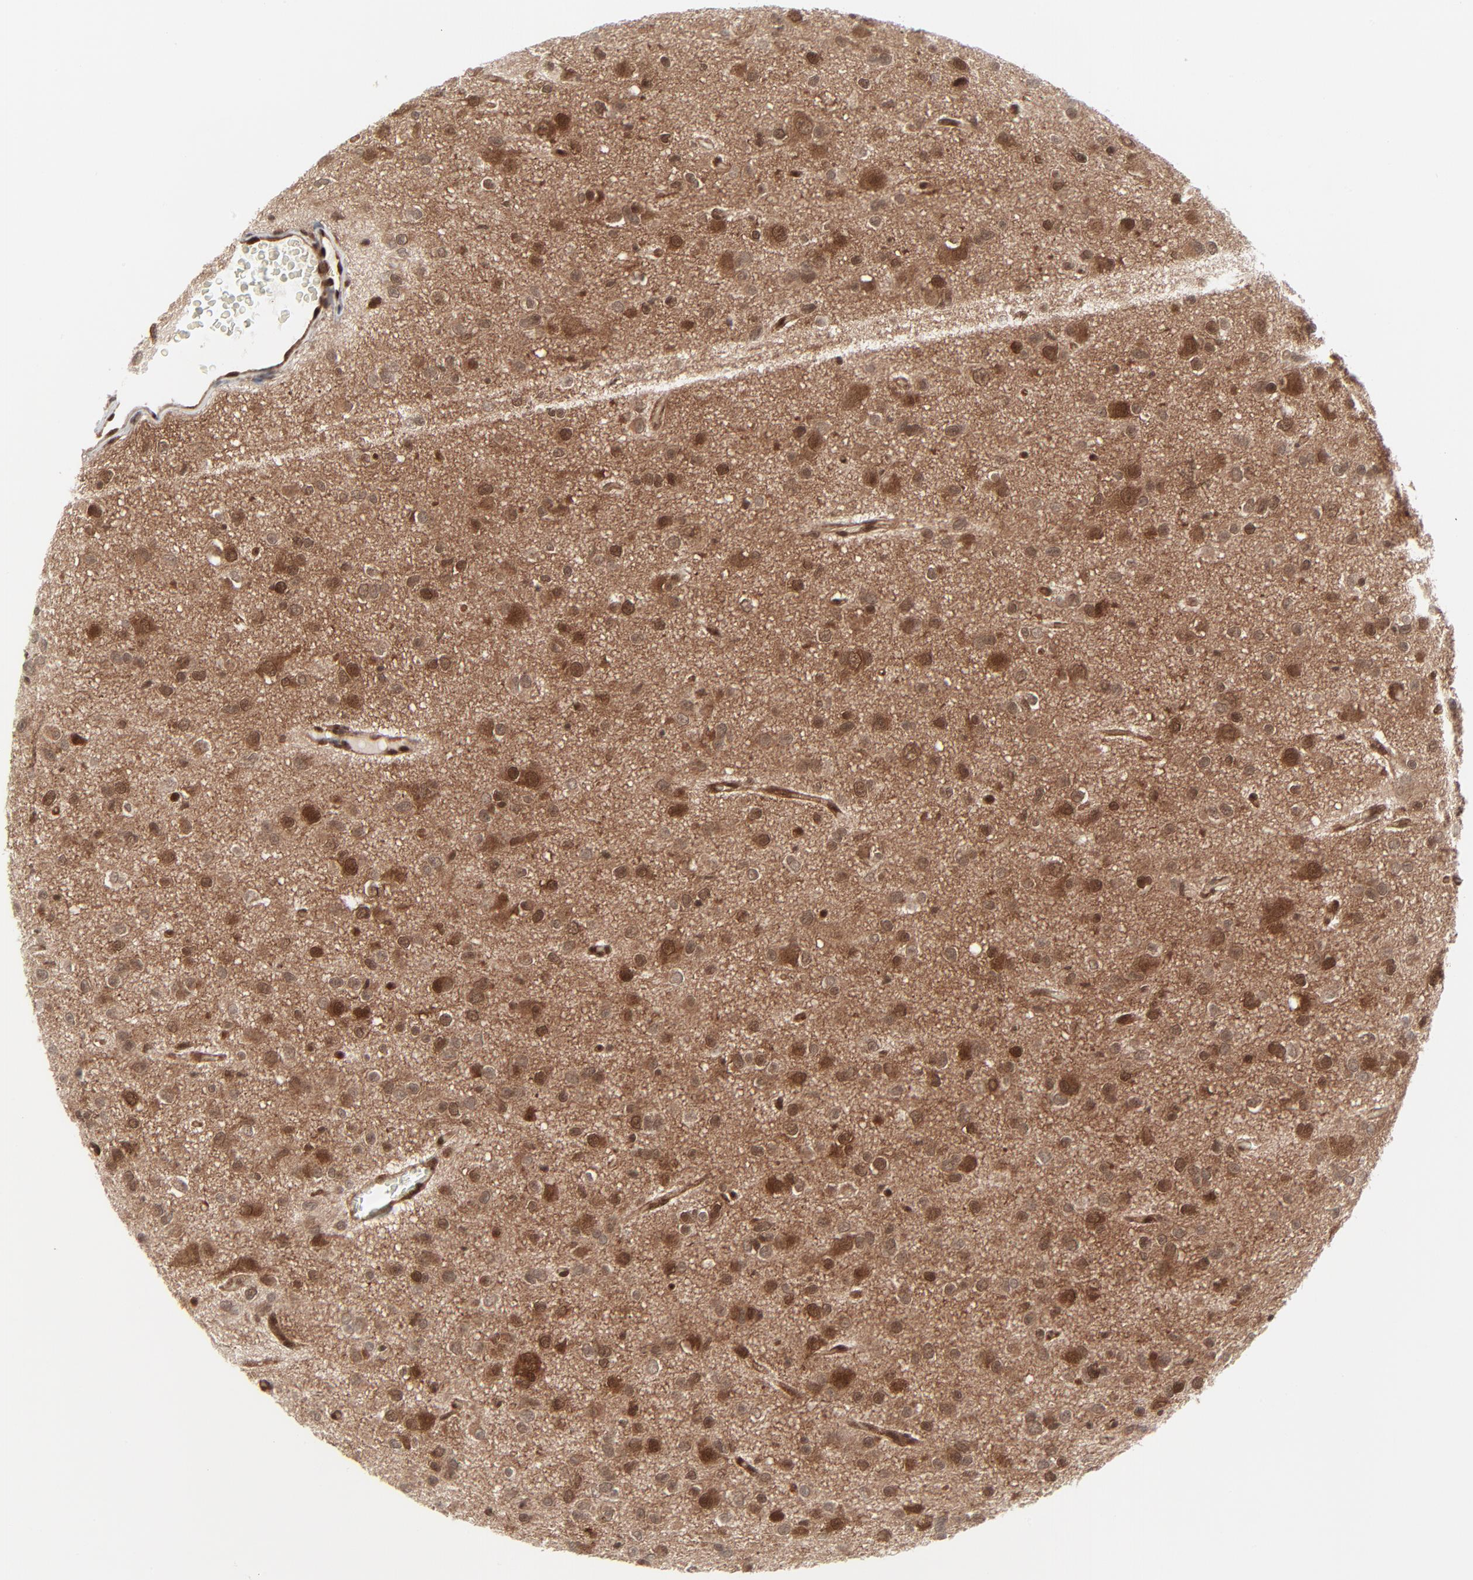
{"staining": {"intensity": "strong", "quantity": ">75%", "location": "cytoplasmic/membranous,nuclear"}, "tissue": "glioma", "cell_type": "Tumor cells", "image_type": "cancer", "snomed": [{"axis": "morphology", "description": "Glioma, malignant, Low grade"}, {"axis": "topography", "description": "Brain"}], "caption": "Immunohistochemical staining of low-grade glioma (malignant) displays strong cytoplasmic/membranous and nuclear protein expression in about >75% of tumor cells.", "gene": "AKT1", "patient": {"sex": "male", "age": 42}}